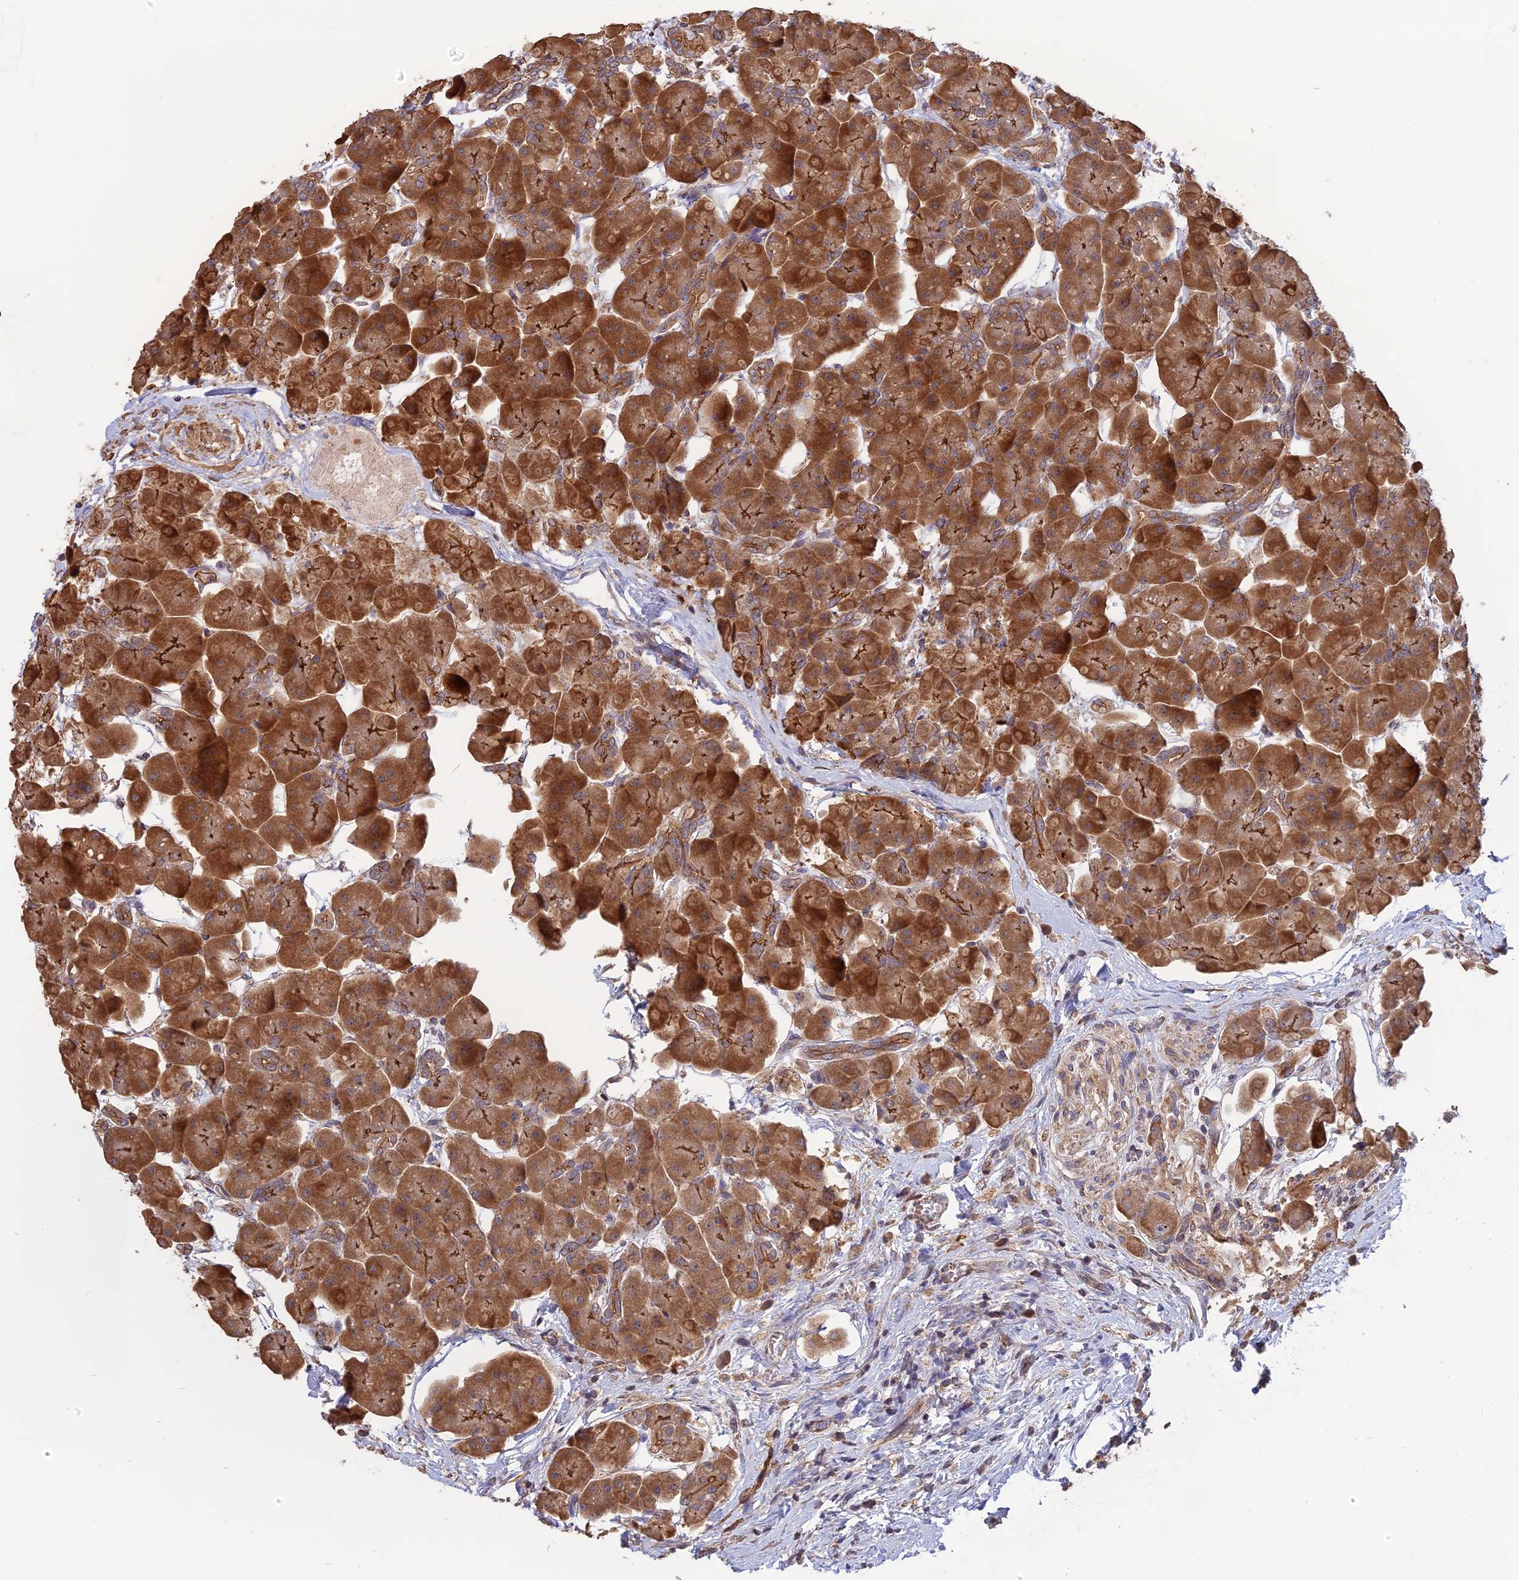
{"staining": {"intensity": "strong", "quantity": ">75%", "location": "cytoplasmic/membranous"}, "tissue": "pancreas", "cell_type": "Exocrine glandular cells", "image_type": "normal", "snomed": [{"axis": "morphology", "description": "Normal tissue, NOS"}, {"axis": "topography", "description": "Pancreas"}], "caption": "Exocrine glandular cells display high levels of strong cytoplasmic/membranous expression in about >75% of cells in unremarkable pancreas.", "gene": "ARHGAP40", "patient": {"sex": "male", "age": 66}}